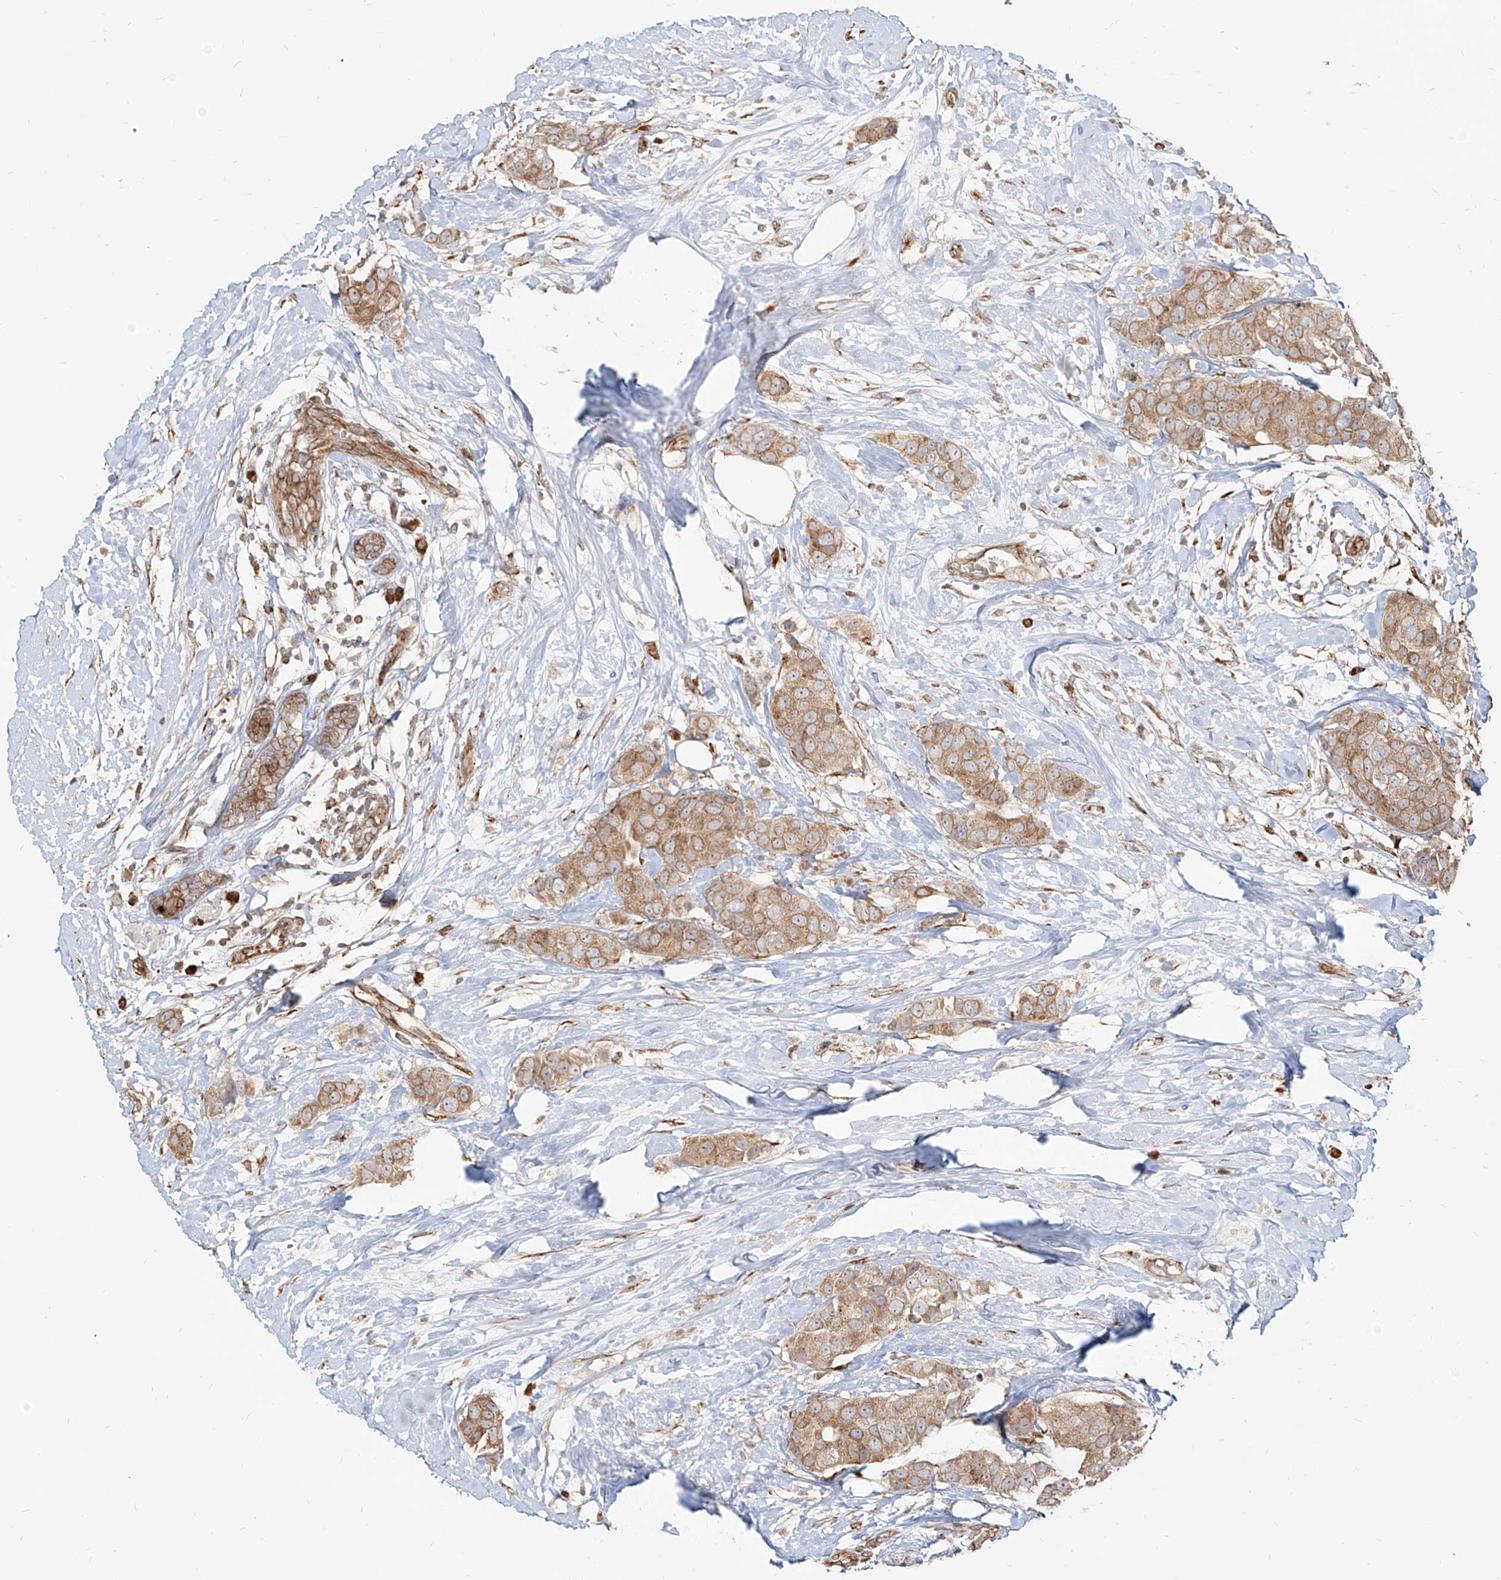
{"staining": {"intensity": "moderate", "quantity": ">75%", "location": "cytoplasmic/membranous"}, "tissue": "breast cancer", "cell_type": "Tumor cells", "image_type": "cancer", "snomed": [{"axis": "morphology", "description": "Normal tissue, NOS"}, {"axis": "morphology", "description": "Duct carcinoma"}, {"axis": "topography", "description": "Breast"}], "caption": "An immunohistochemistry histopathology image of neoplastic tissue is shown. Protein staining in brown labels moderate cytoplasmic/membranous positivity in breast intraductal carcinoma within tumor cells. (DAB IHC with brightfield microscopy, high magnification).", "gene": "UBE2K", "patient": {"sex": "female", "age": 39}}